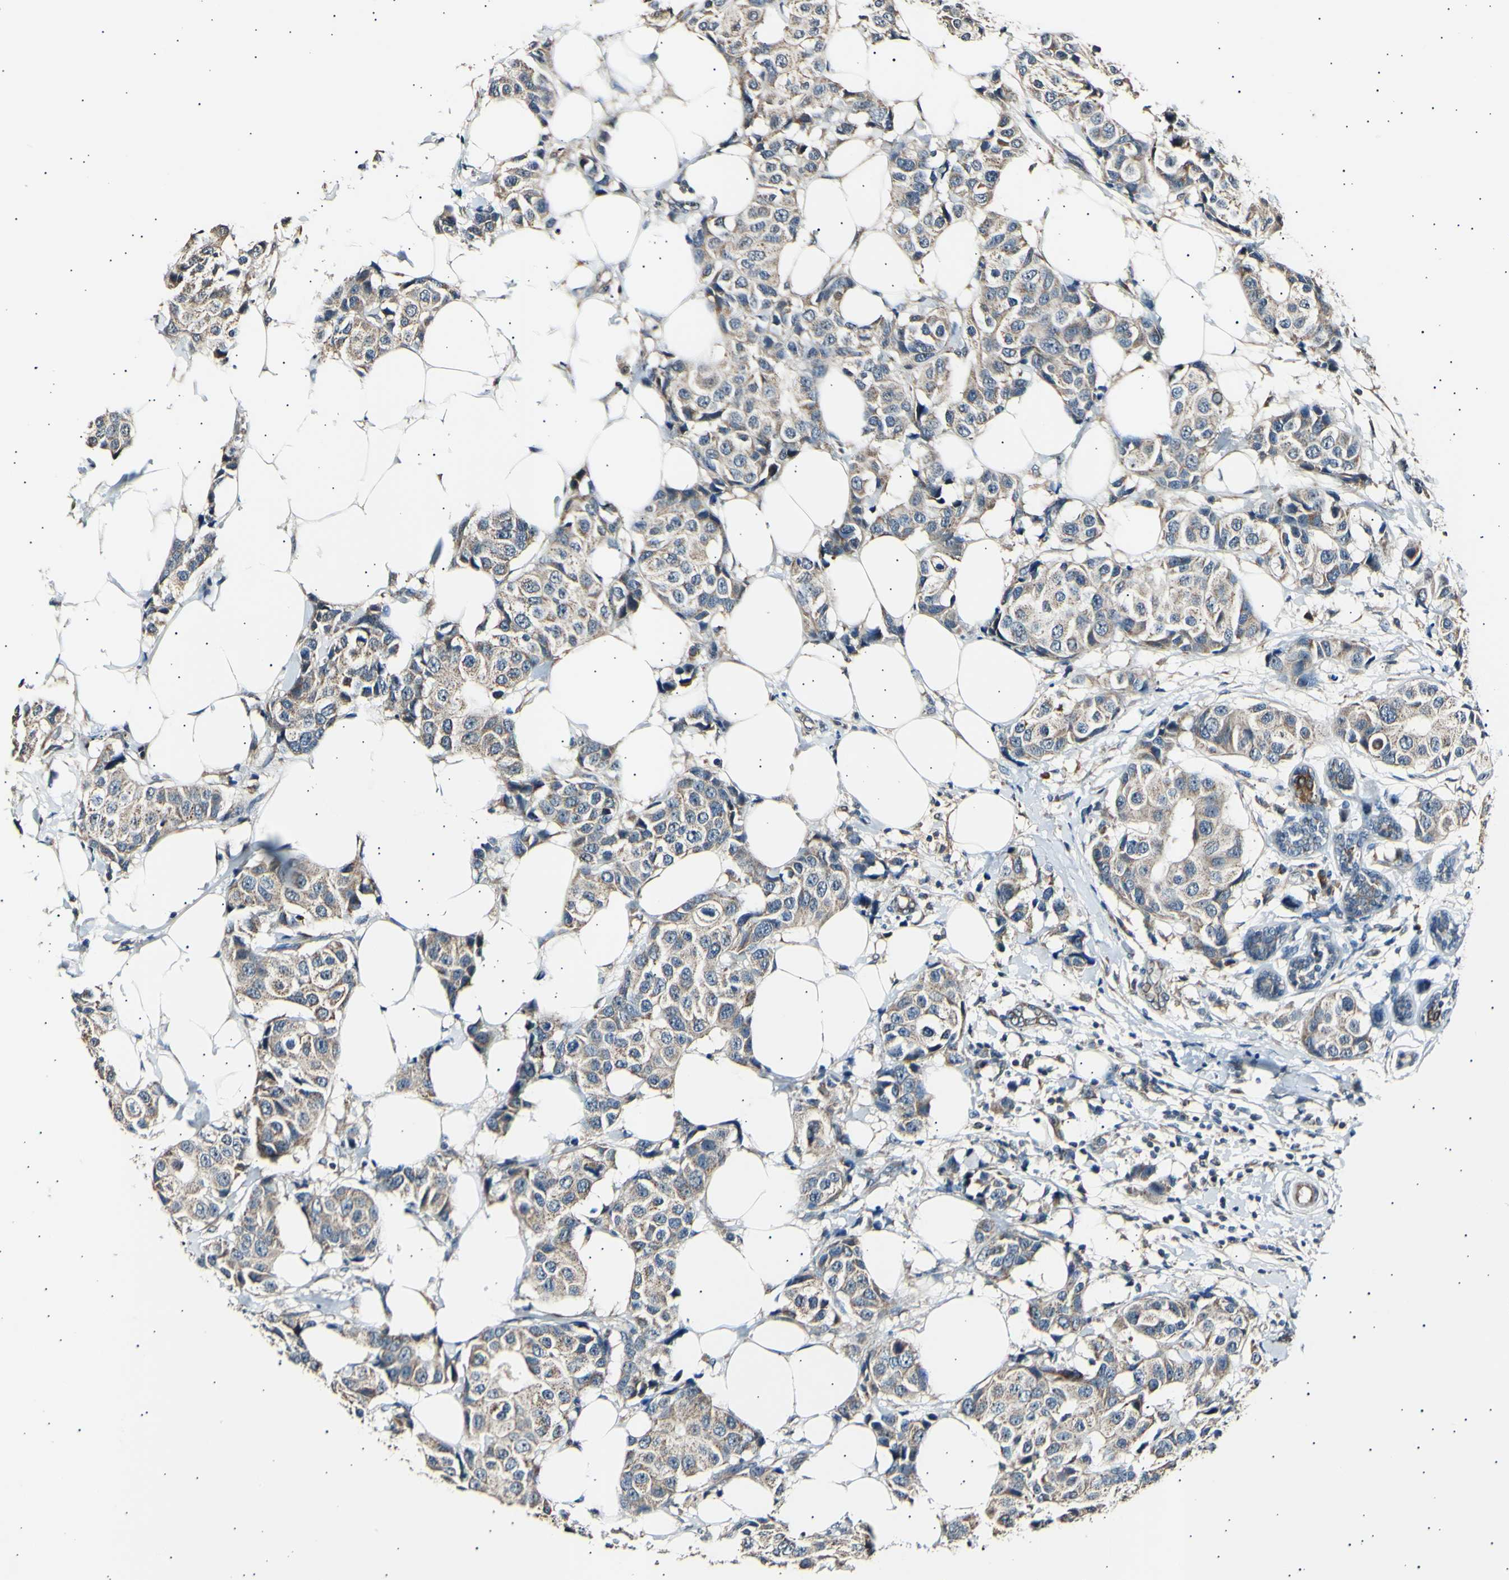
{"staining": {"intensity": "weak", "quantity": ">75%", "location": "cytoplasmic/membranous"}, "tissue": "breast cancer", "cell_type": "Tumor cells", "image_type": "cancer", "snomed": [{"axis": "morphology", "description": "Normal tissue, NOS"}, {"axis": "morphology", "description": "Duct carcinoma"}, {"axis": "topography", "description": "Breast"}], "caption": "The histopathology image displays a brown stain indicating the presence of a protein in the cytoplasmic/membranous of tumor cells in breast invasive ductal carcinoma.", "gene": "ITGA6", "patient": {"sex": "female", "age": 39}}